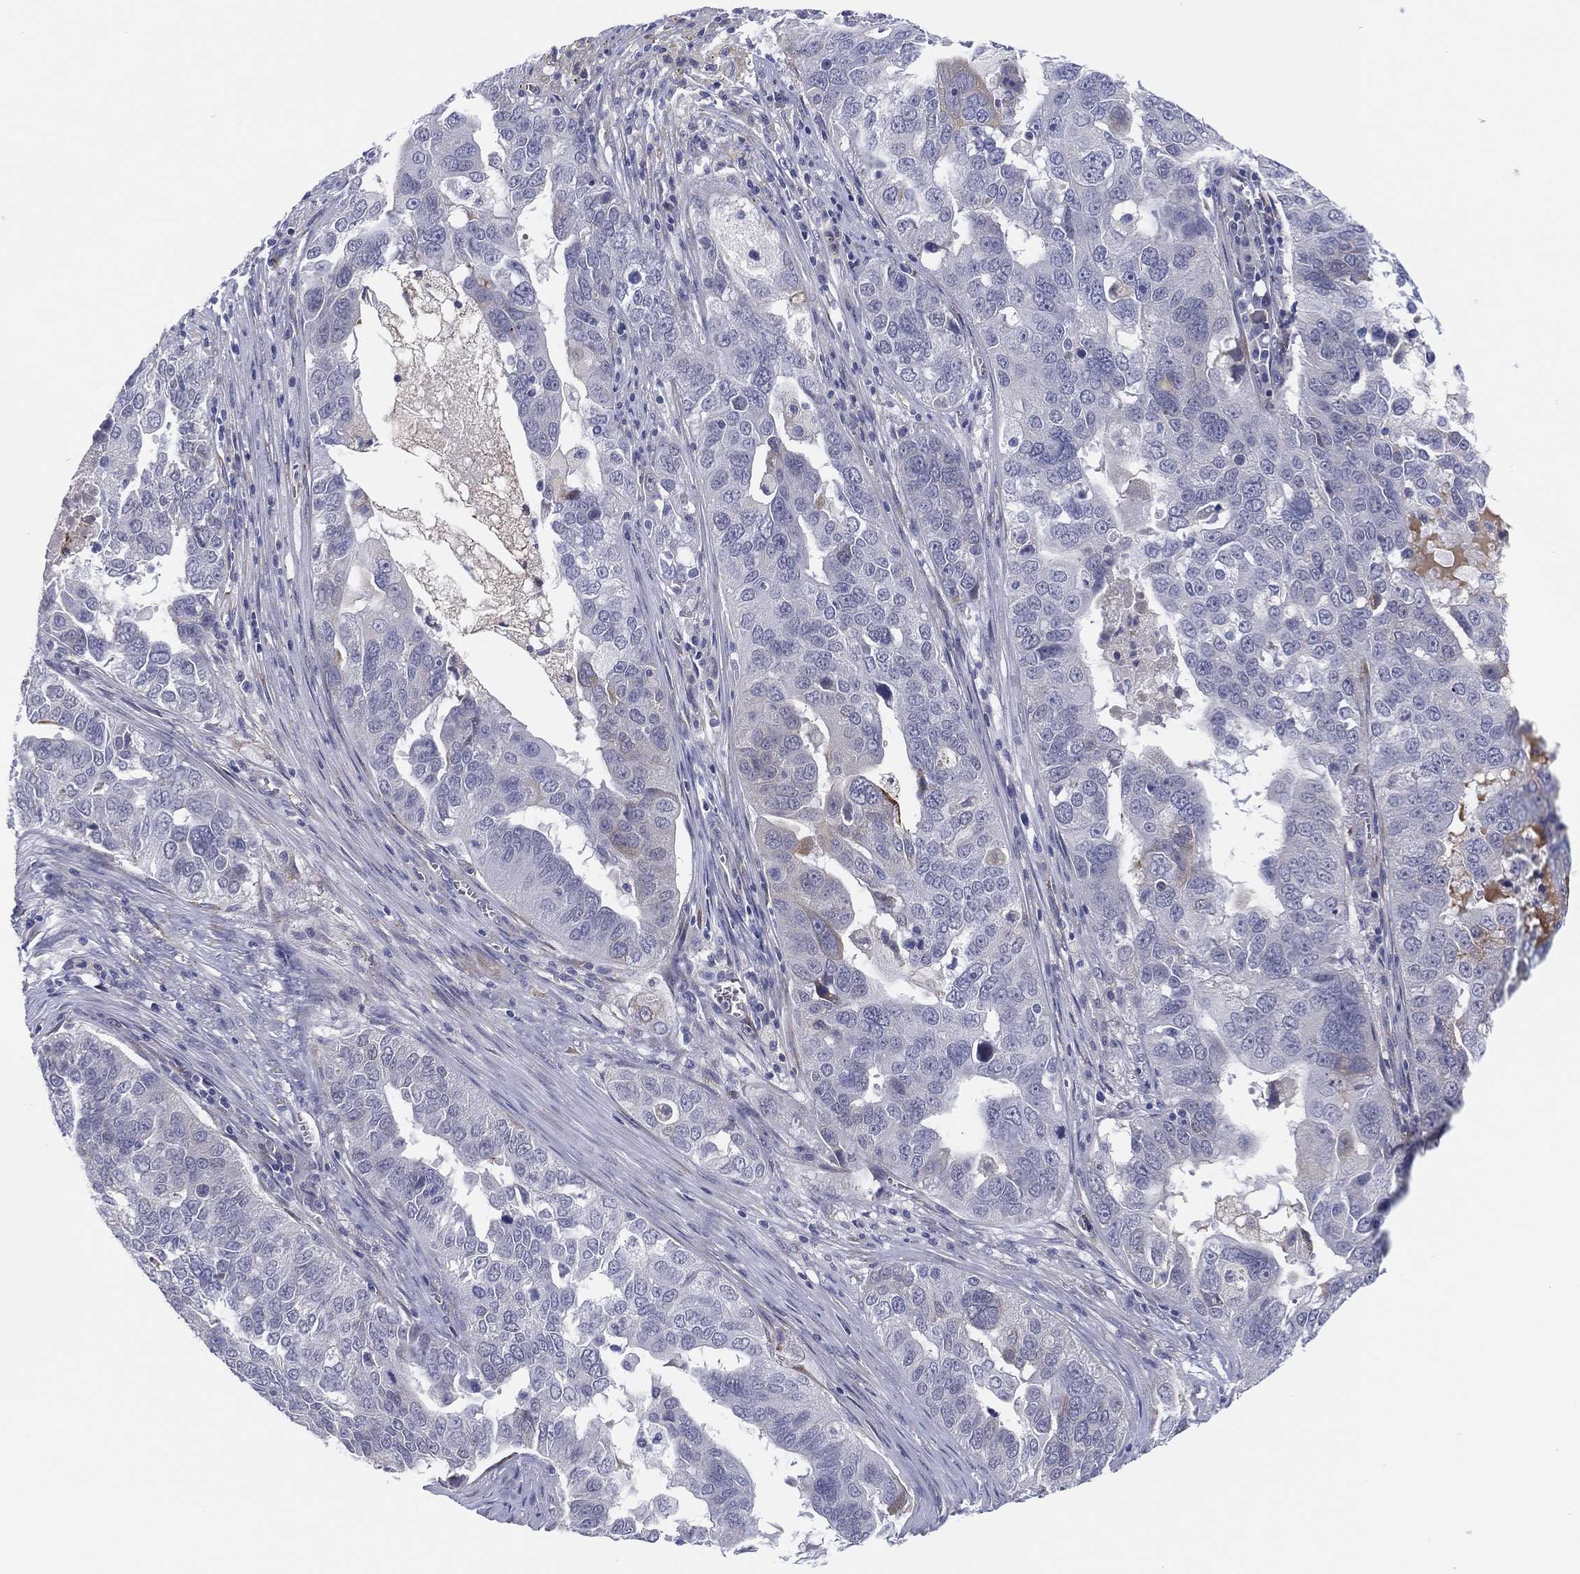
{"staining": {"intensity": "negative", "quantity": "none", "location": "none"}, "tissue": "ovarian cancer", "cell_type": "Tumor cells", "image_type": "cancer", "snomed": [{"axis": "morphology", "description": "Carcinoma, endometroid"}, {"axis": "topography", "description": "Soft tissue"}, {"axis": "topography", "description": "Ovary"}], "caption": "The micrograph exhibits no significant expression in tumor cells of ovarian endometroid carcinoma.", "gene": "MLF1", "patient": {"sex": "female", "age": 52}}